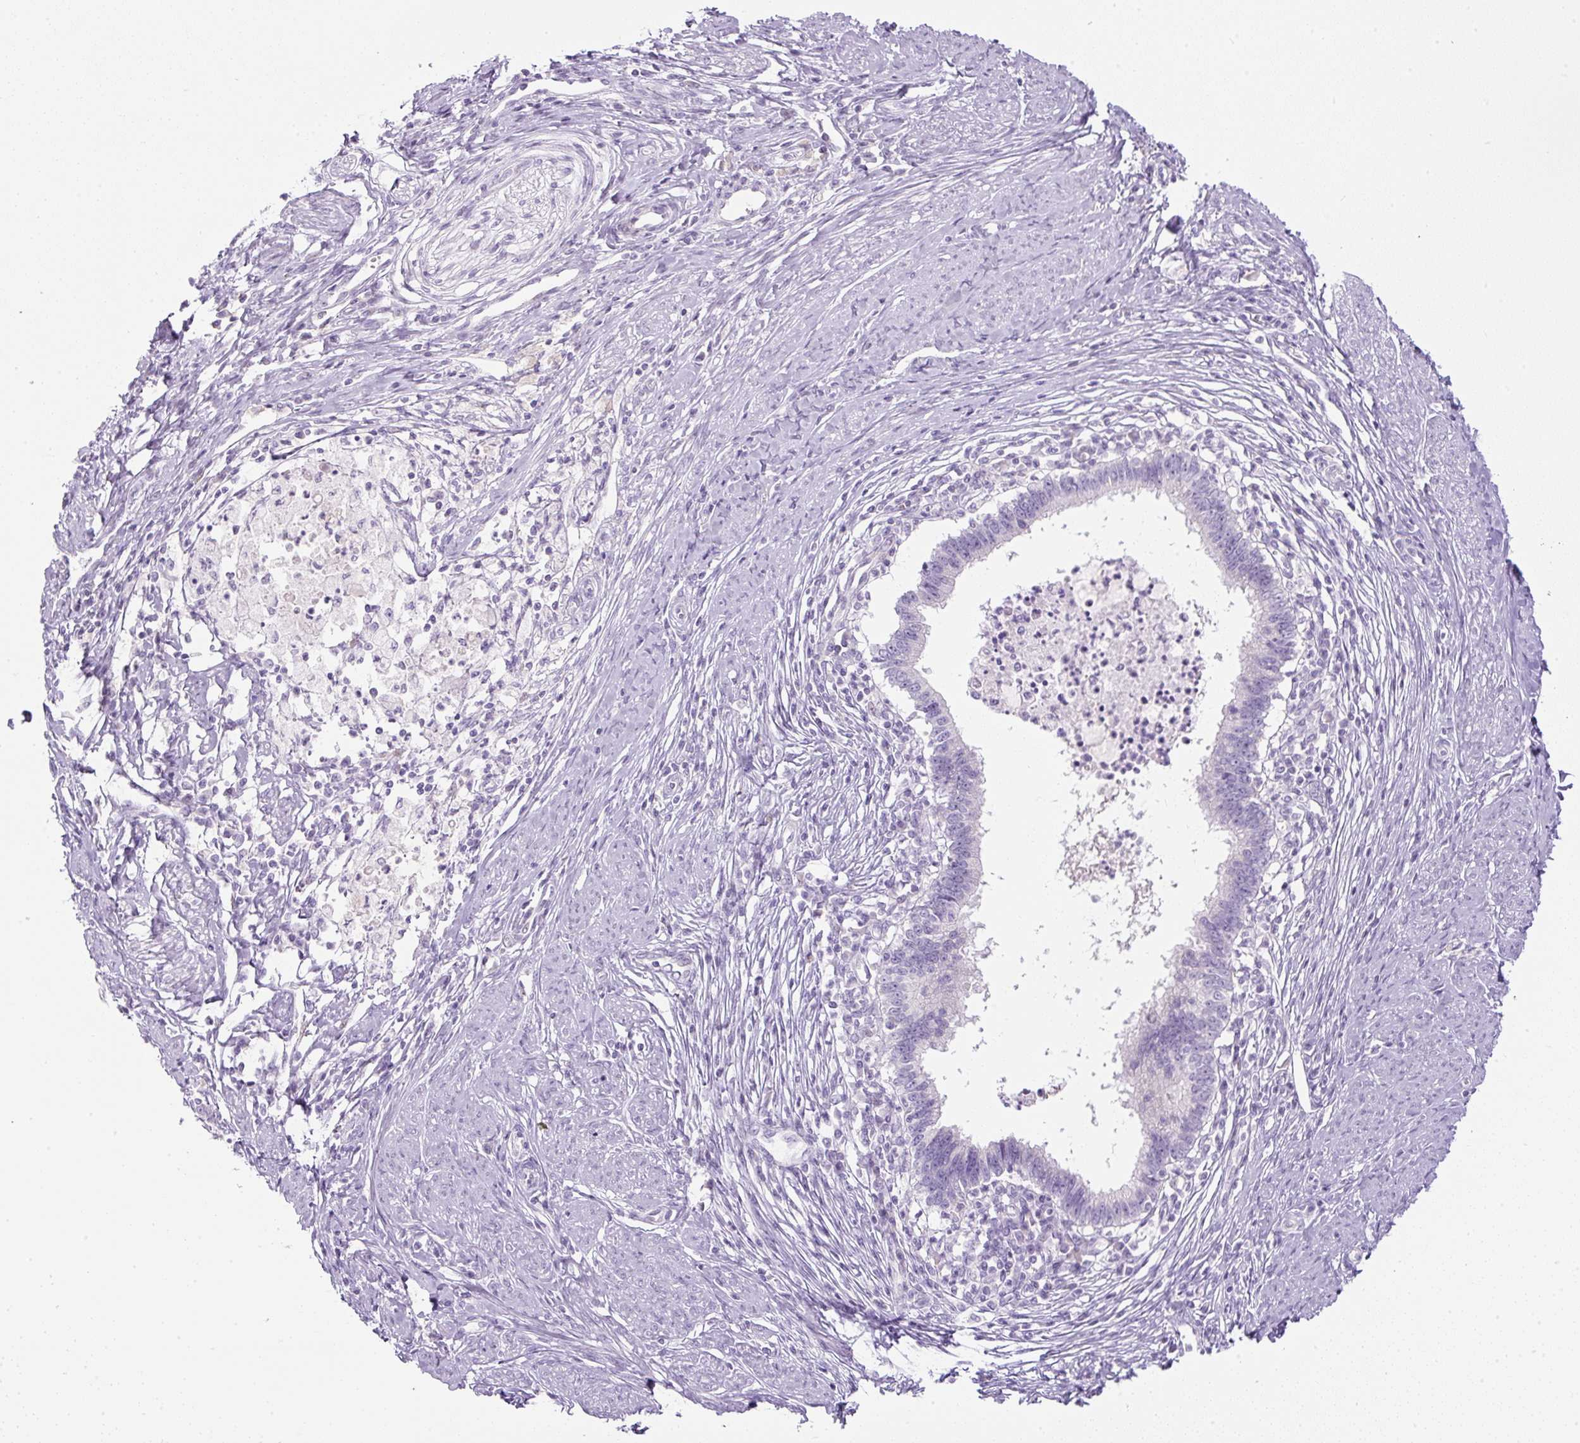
{"staining": {"intensity": "negative", "quantity": "none", "location": "none"}, "tissue": "cervical cancer", "cell_type": "Tumor cells", "image_type": "cancer", "snomed": [{"axis": "morphology", "description": "Adenocarcinoma, NOS"}, {"axis": "topography", "description": "Cervix"}], "caption": "Cervical adenocarcinoma was stained to show a protein in brown. There is no significant positivity in tumor cells.", "gene": "FGFBP3", "patient": {"sex": "female", "age": 36}}